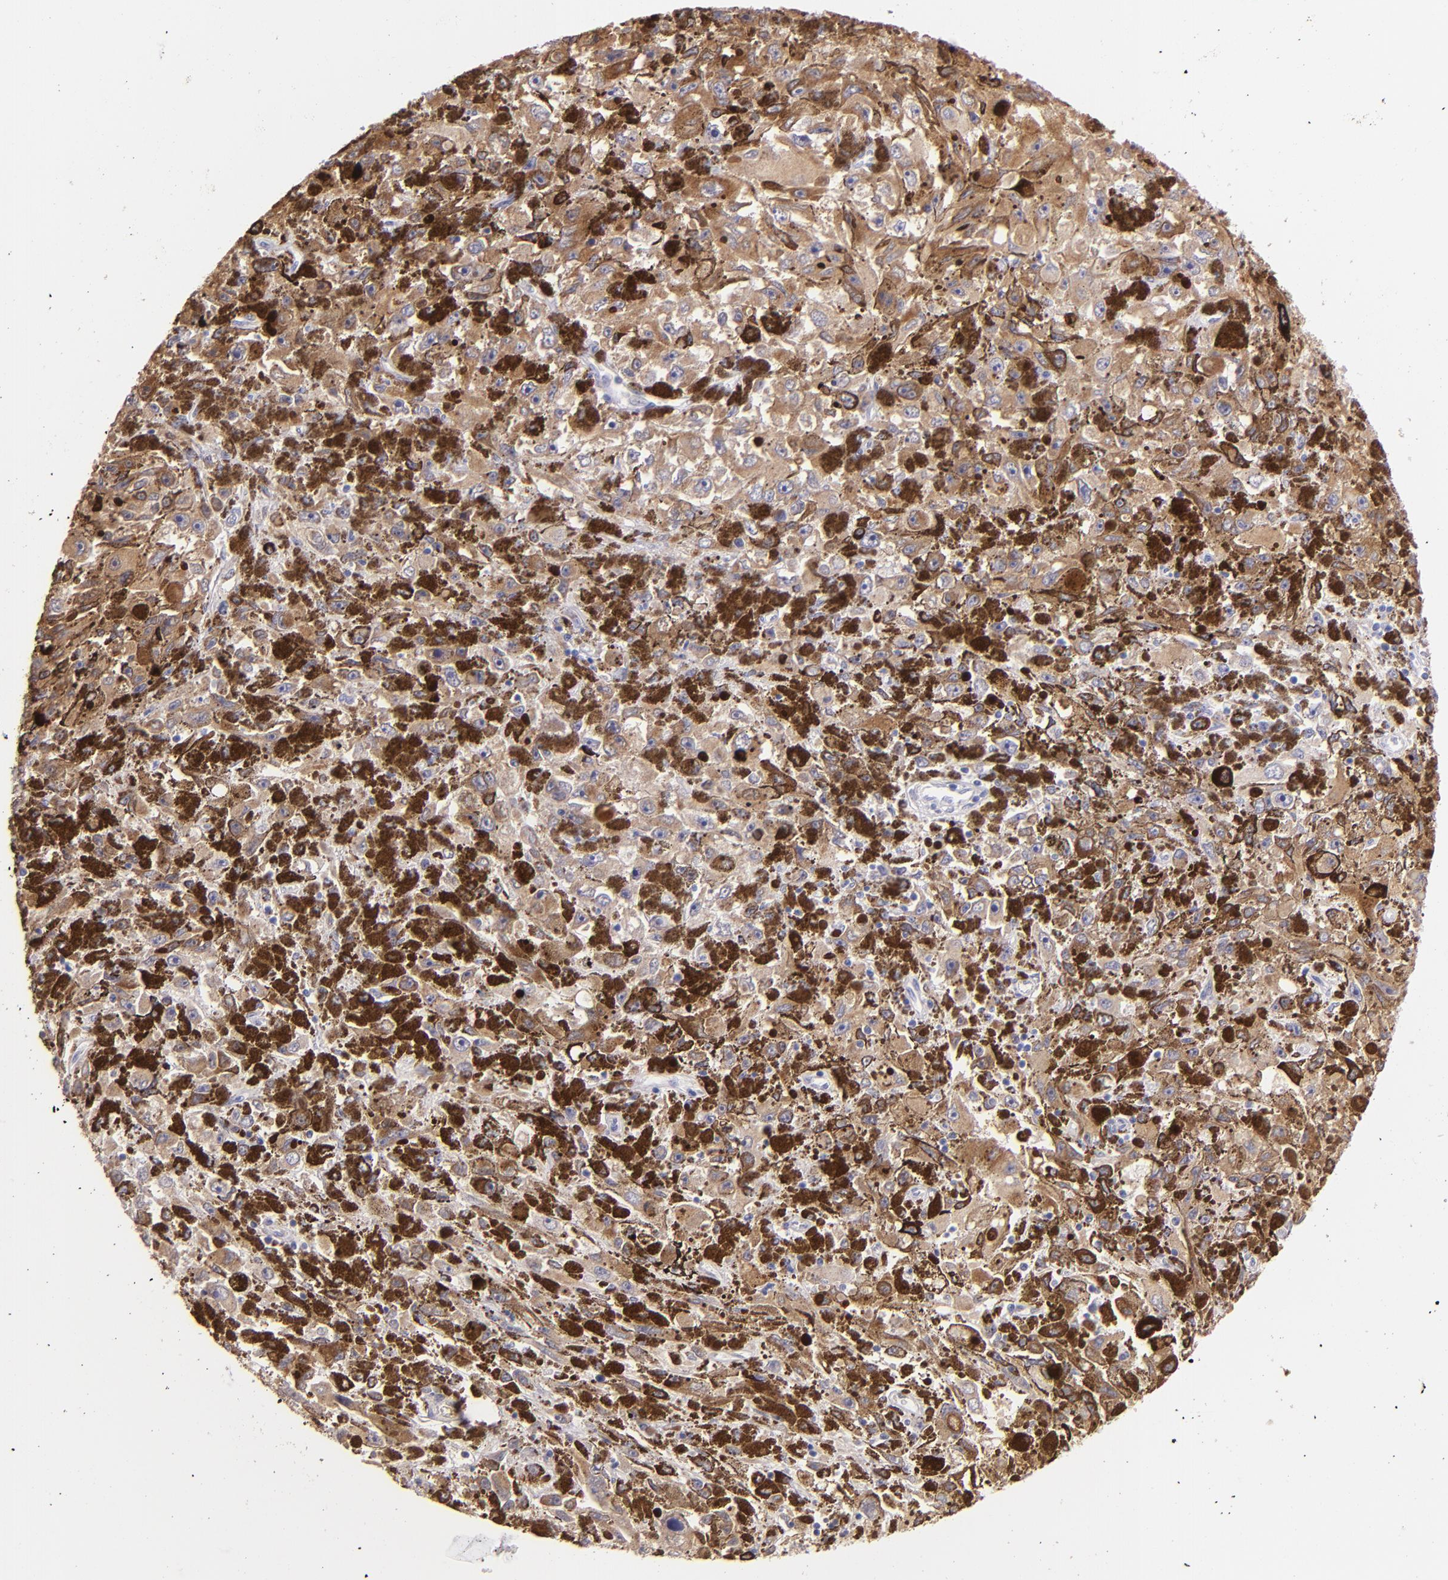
{"staining": {"intensity": "negative", "quantity": "none", "location": "none"}, "tissue": "melanoma", "cell_type": "Tumor cells", "image_type": "cancer", "snomed": [{"axis": "morphology", "description": "Malignant melanoma, NOS"}, {"axis": "topography", "description": "Skin"}], "caption": "An image of human melanoma is negative for staining in tumor cells.", "gene": "SH2D4A", "patient": {"sex": "female", "age": 104}}